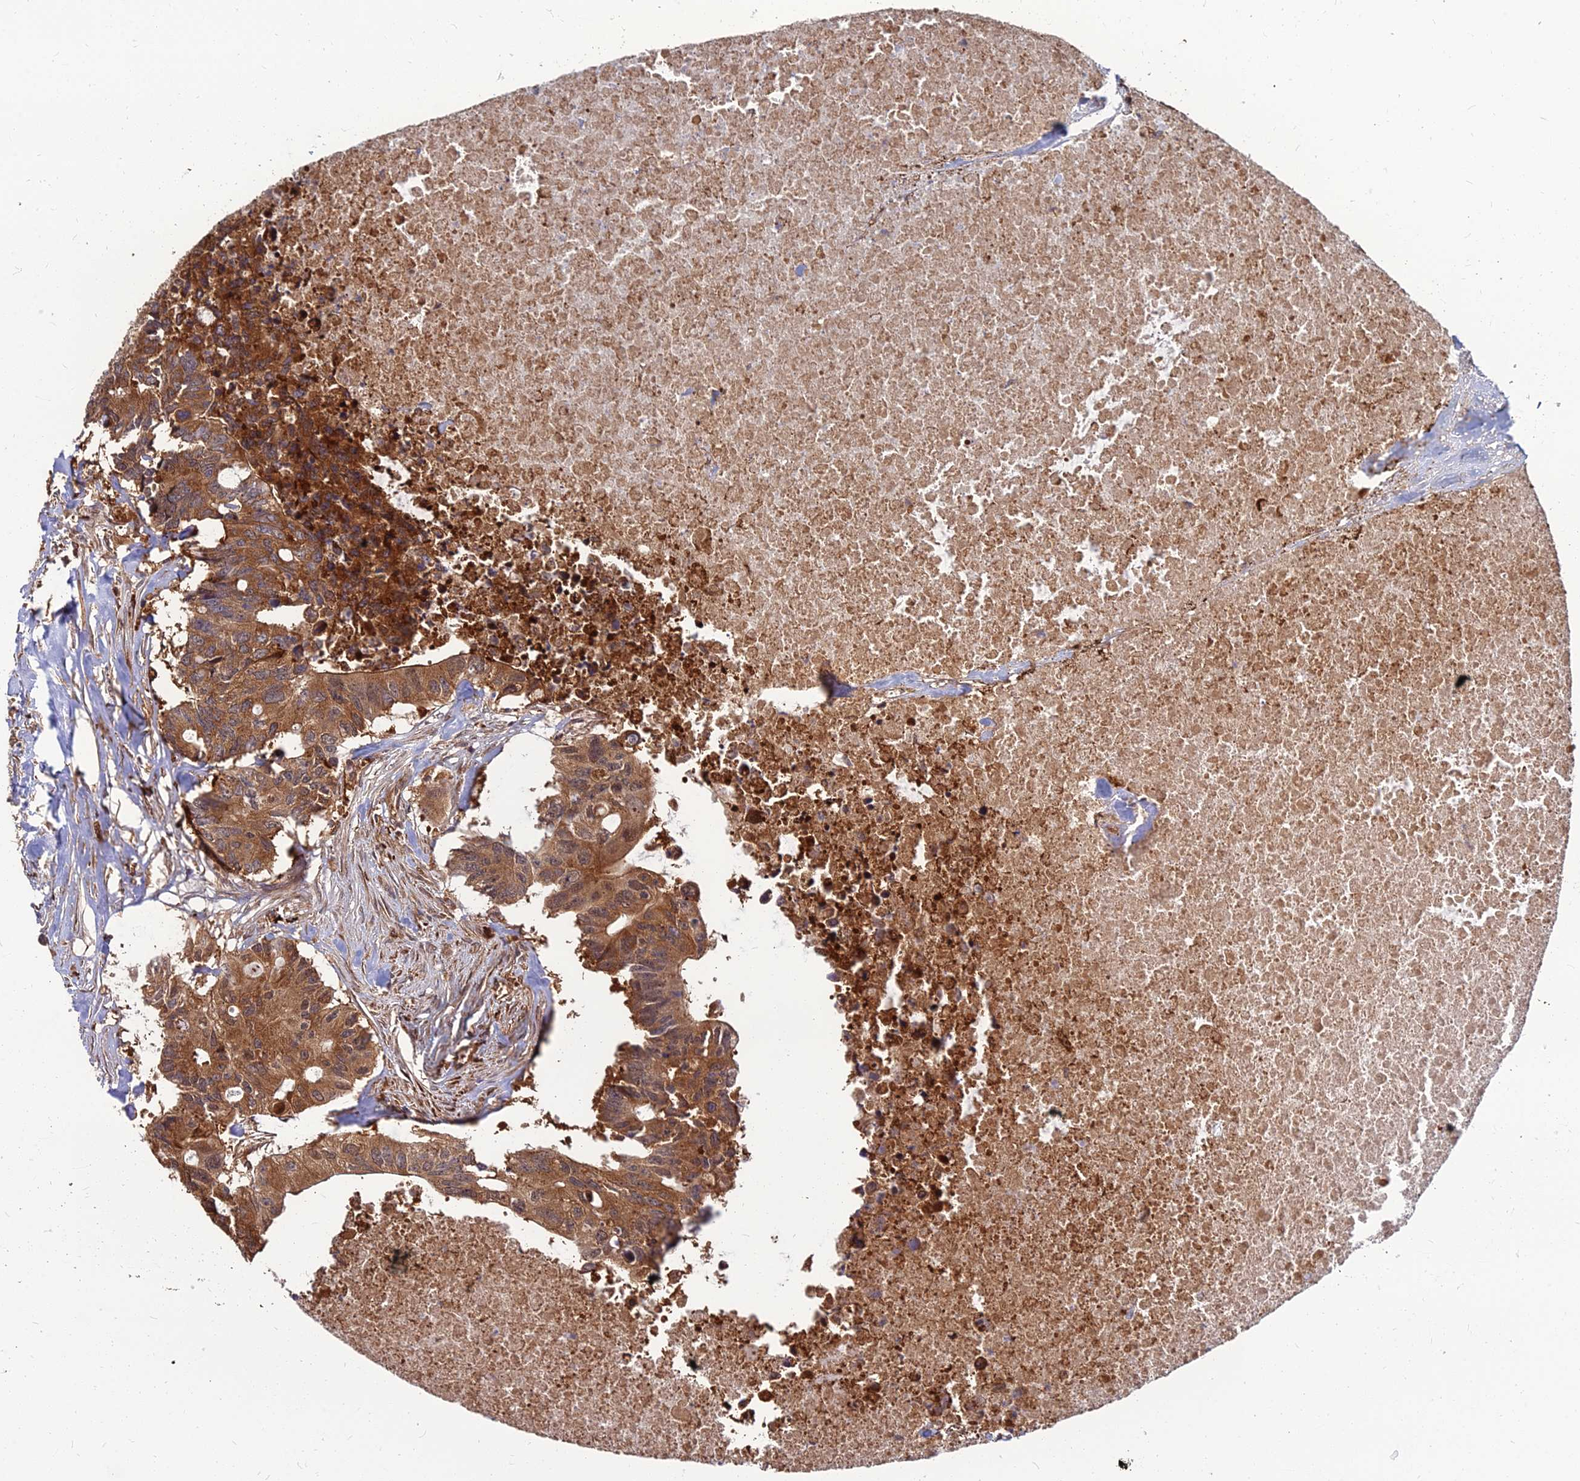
{"staining": {"intensity": "moderate", "quantity": ">75%", "location": "cytoplasmic/membranous"}, "tissue": "colorectal cancer", "cell_type": "Tumor cells", "image_type": "cancer", "snomed": [{"axis": "morphology", "description": "Adenocarcinoma, NOS"}, {"axis": "topography", "description": "Colon"}], "caption": "Colorectal adenocarcinoma tissue demonstrates moderate cytoplasmic/membranous staining in approximately >75% of tumor cells, visualized by immunohistochemistry.", "gene": "CCT6B", "patient": {"sex": "male", "age": 71}}